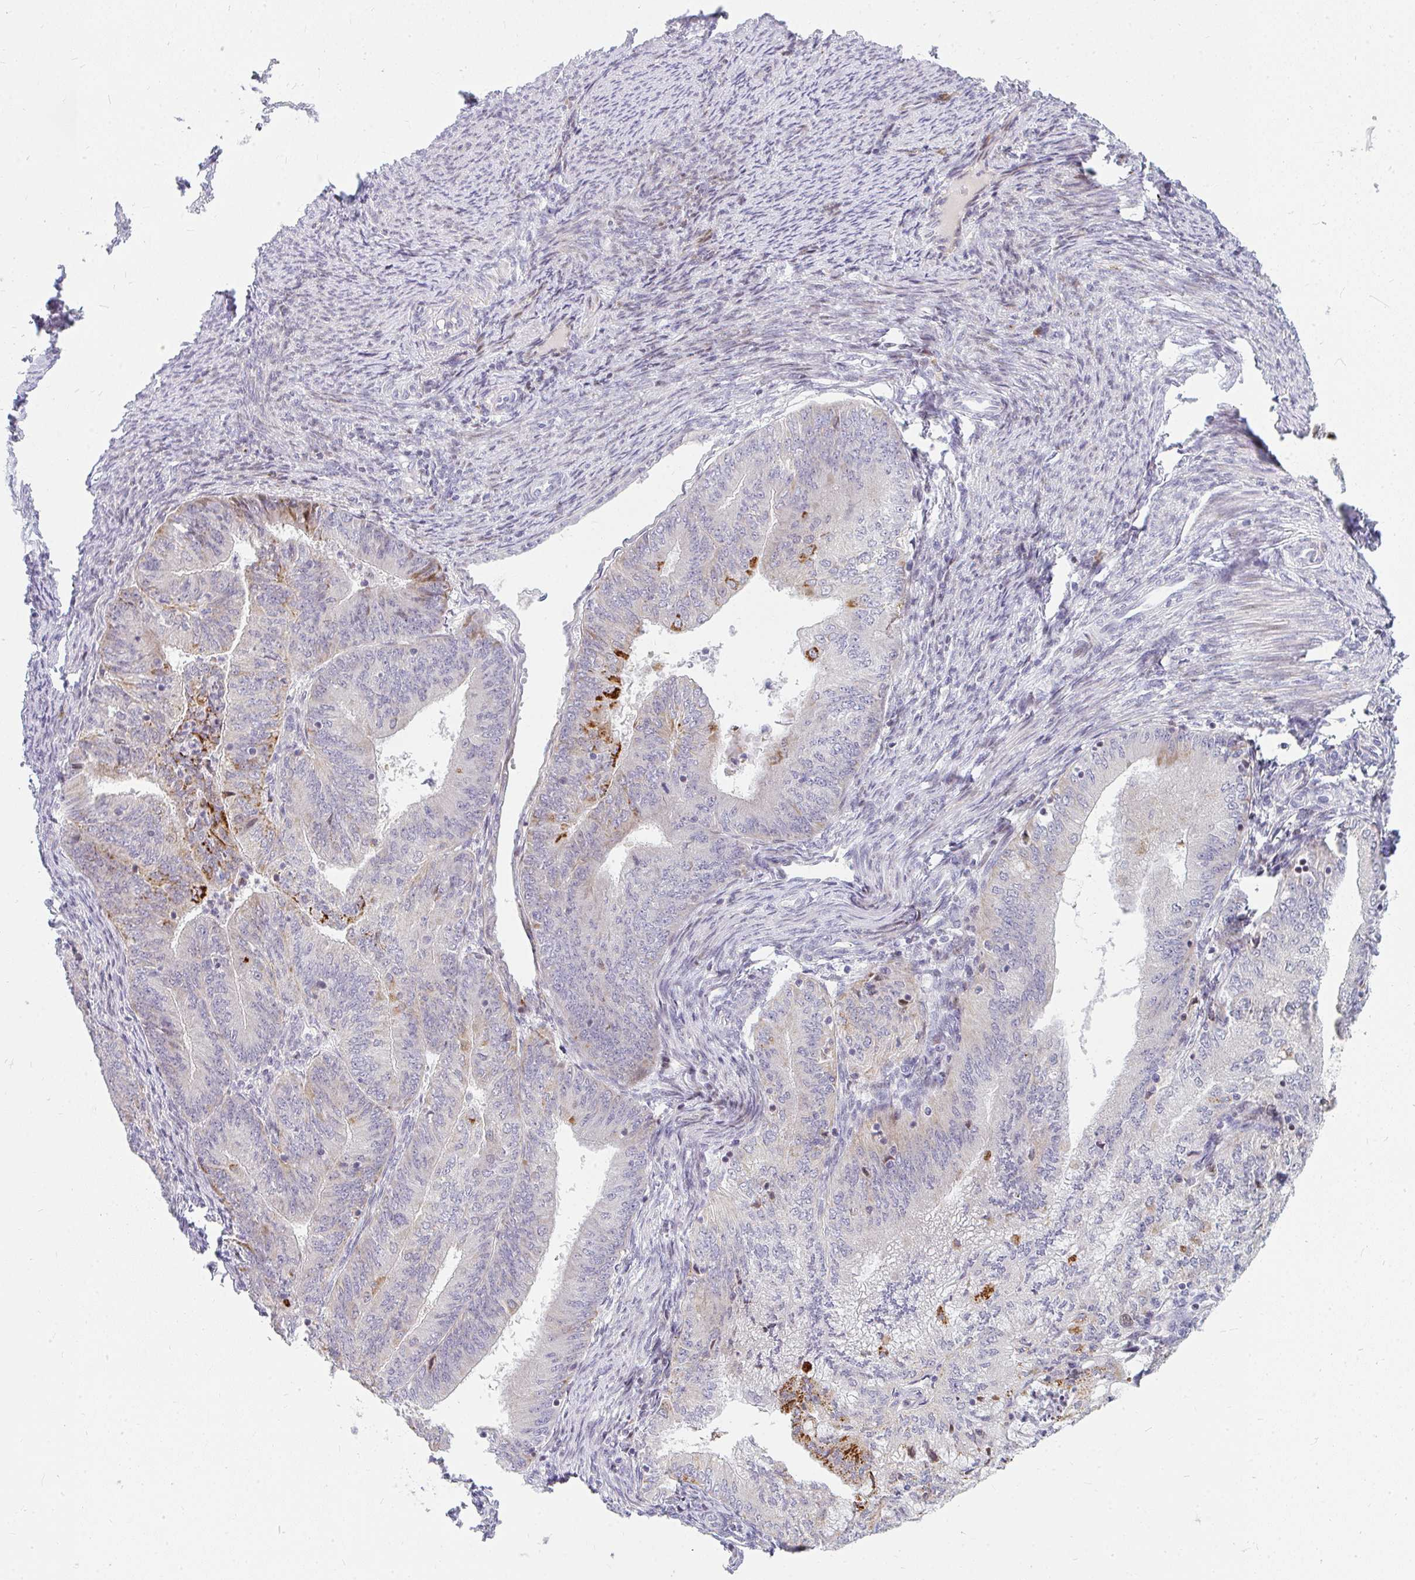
{"staining": {"intensity": "strong", "quantity": "<25%", "location": "cytoplasmic/membranous"}, "tissue": "endometrial cancer", "cell_type": "Tumor cells", "image_type": "cancer", "snomed": [{"axis": "morphology", "description": "Adenocarcinoma, NOS"}, {"axis": "topography", "description": "Endometrium"}], "caption": "The image exhibits immunohistochemical staining of endometrial cancer (adenocarcinoma). There is strong cytoplasmic/membranous positivity is present in about <25% of tumor cells.", "gene": "PLA2G5", "patient": {"sex": "female", "age": 57}}